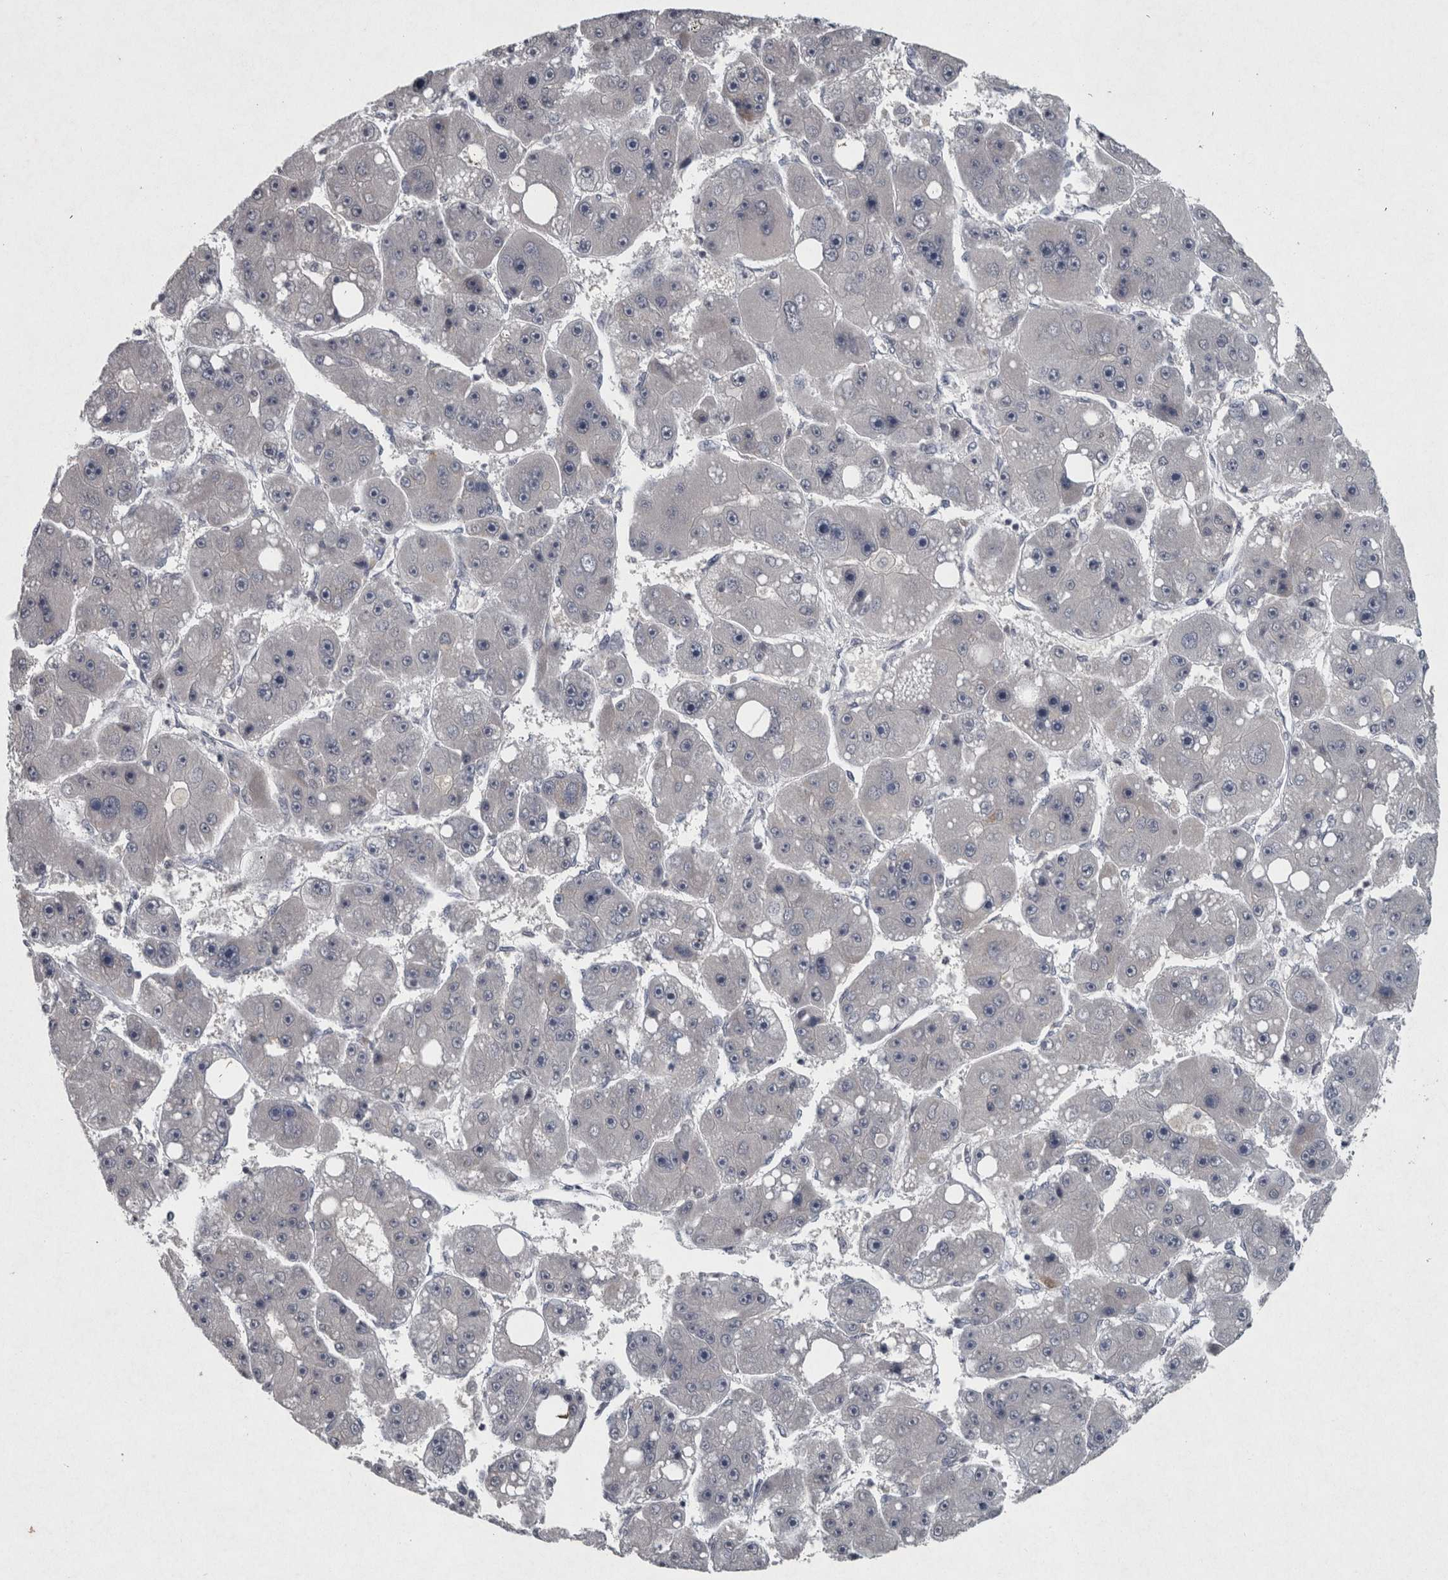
{"staining": {"intensity": "negative", "quantity": "none", "location": "none"}, "tissue": "liver cancer", "cell_type": "Tumor cells", "image_type": "cancer", "snomed": [{"axis": "morphology", "description": "Carcinoma, Hepatocellular, NOS"}, {"axis": "topography", "description": "Liver"}], "caption": "A micrograph of liver hepatocellular carcinoma stained for a protein demonstrates no brown staining in tumor cells.", "gene": "WNT7A", "patient": {"sex": "female", "age": 61}}